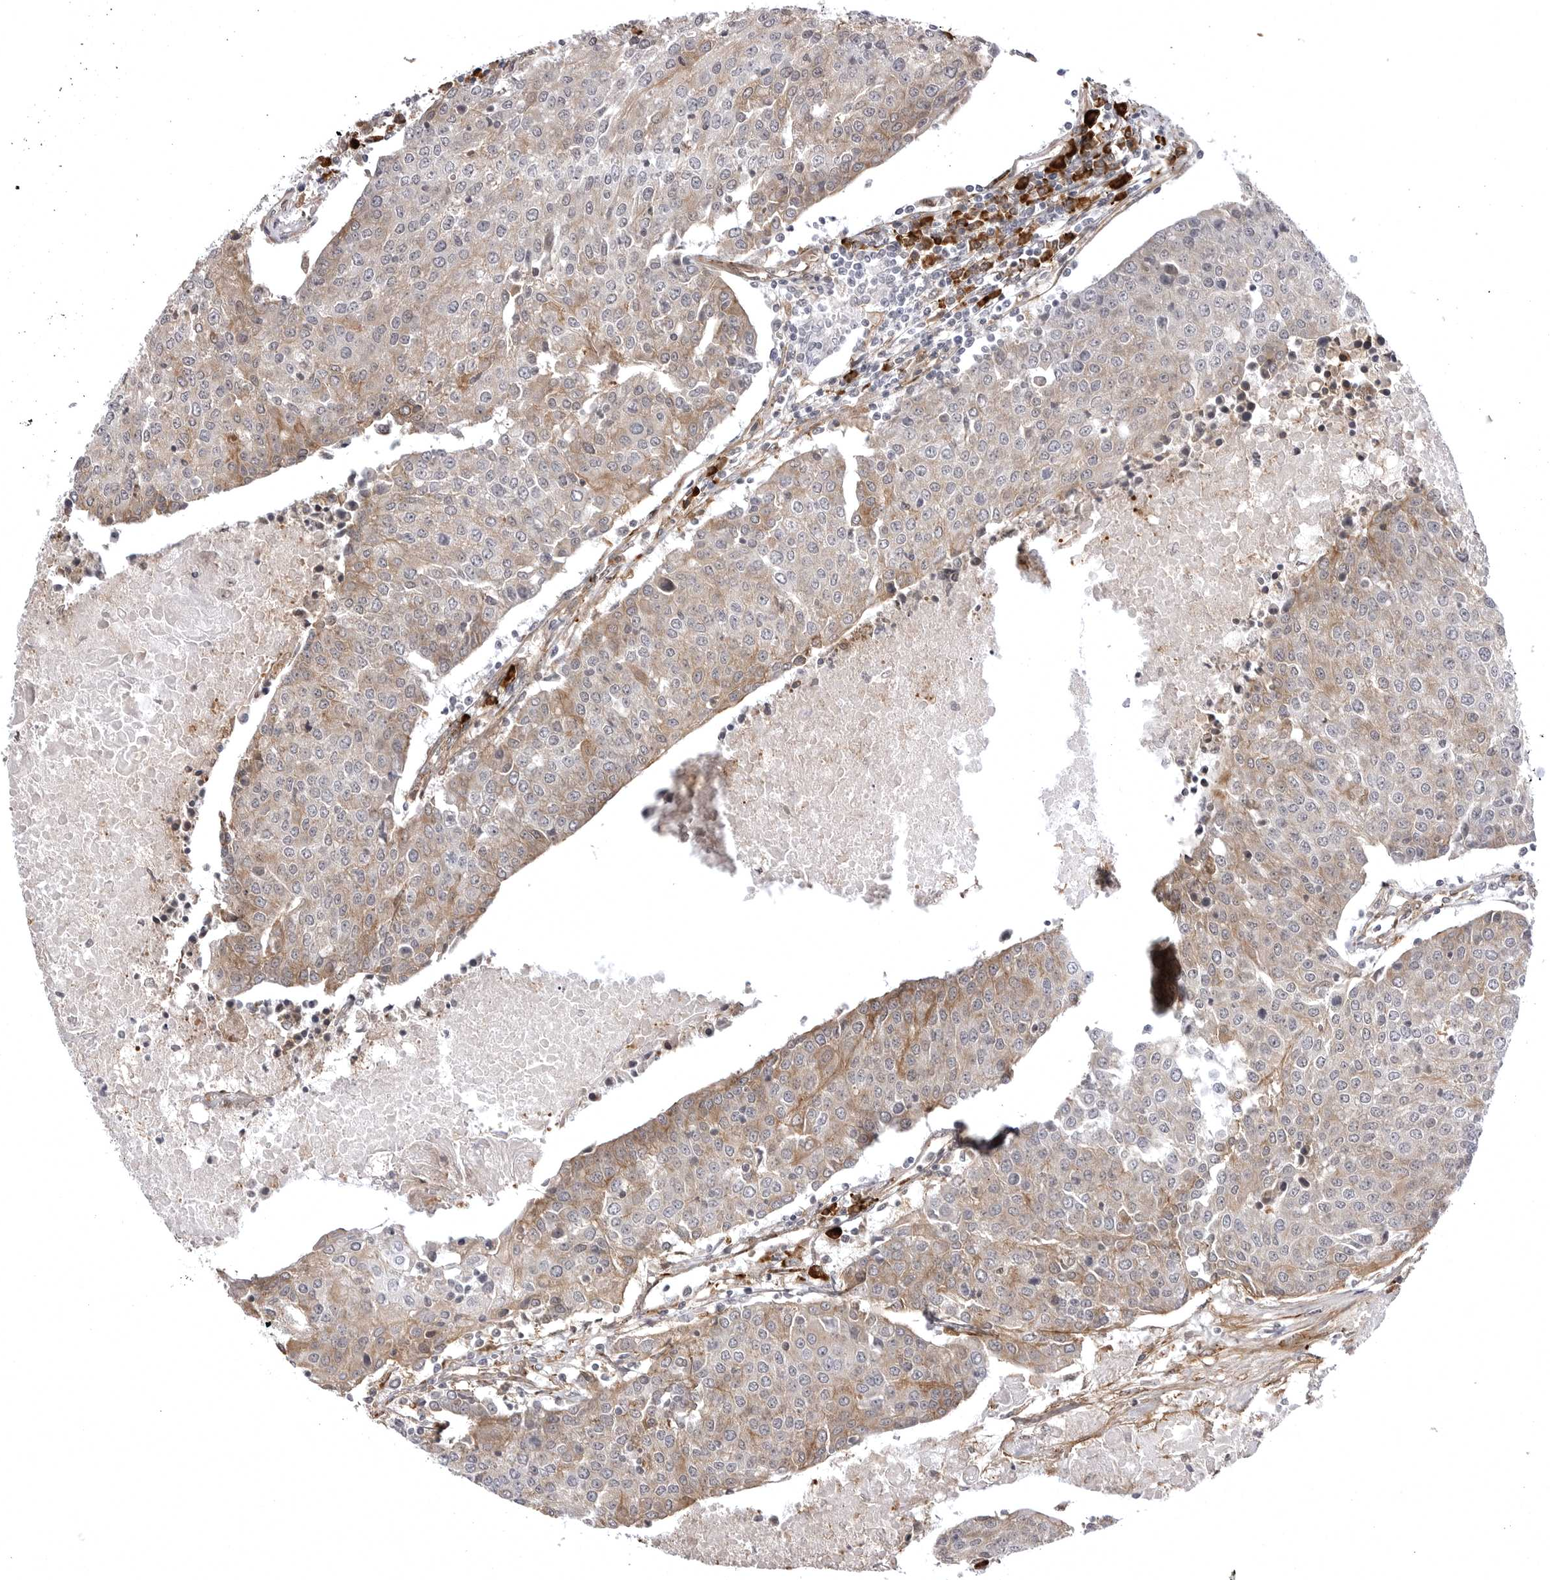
{"staining": {"intensity": "weak", "quantity": ">75%", "location": "cytoplasmic/membranous"}, "tissue": "urothelial cancer", "cell_type": "Tumor cells", "image_type": "cancer", "snomed": [{"axis": "morphology", "description": "Urothelial carcinoma, High grade"}, {"axis": "topography", "description": "Urinary bladder"}], "caption": "High-power microscopy captured an immunohistochemistry image of high-grade urothelial carcinoma, revealing weak cytoplasmic/membranous positivity in about >75% of tumor cells.", "gene": "ARL5A", "patient": {"sex": "female", "age": 85}}